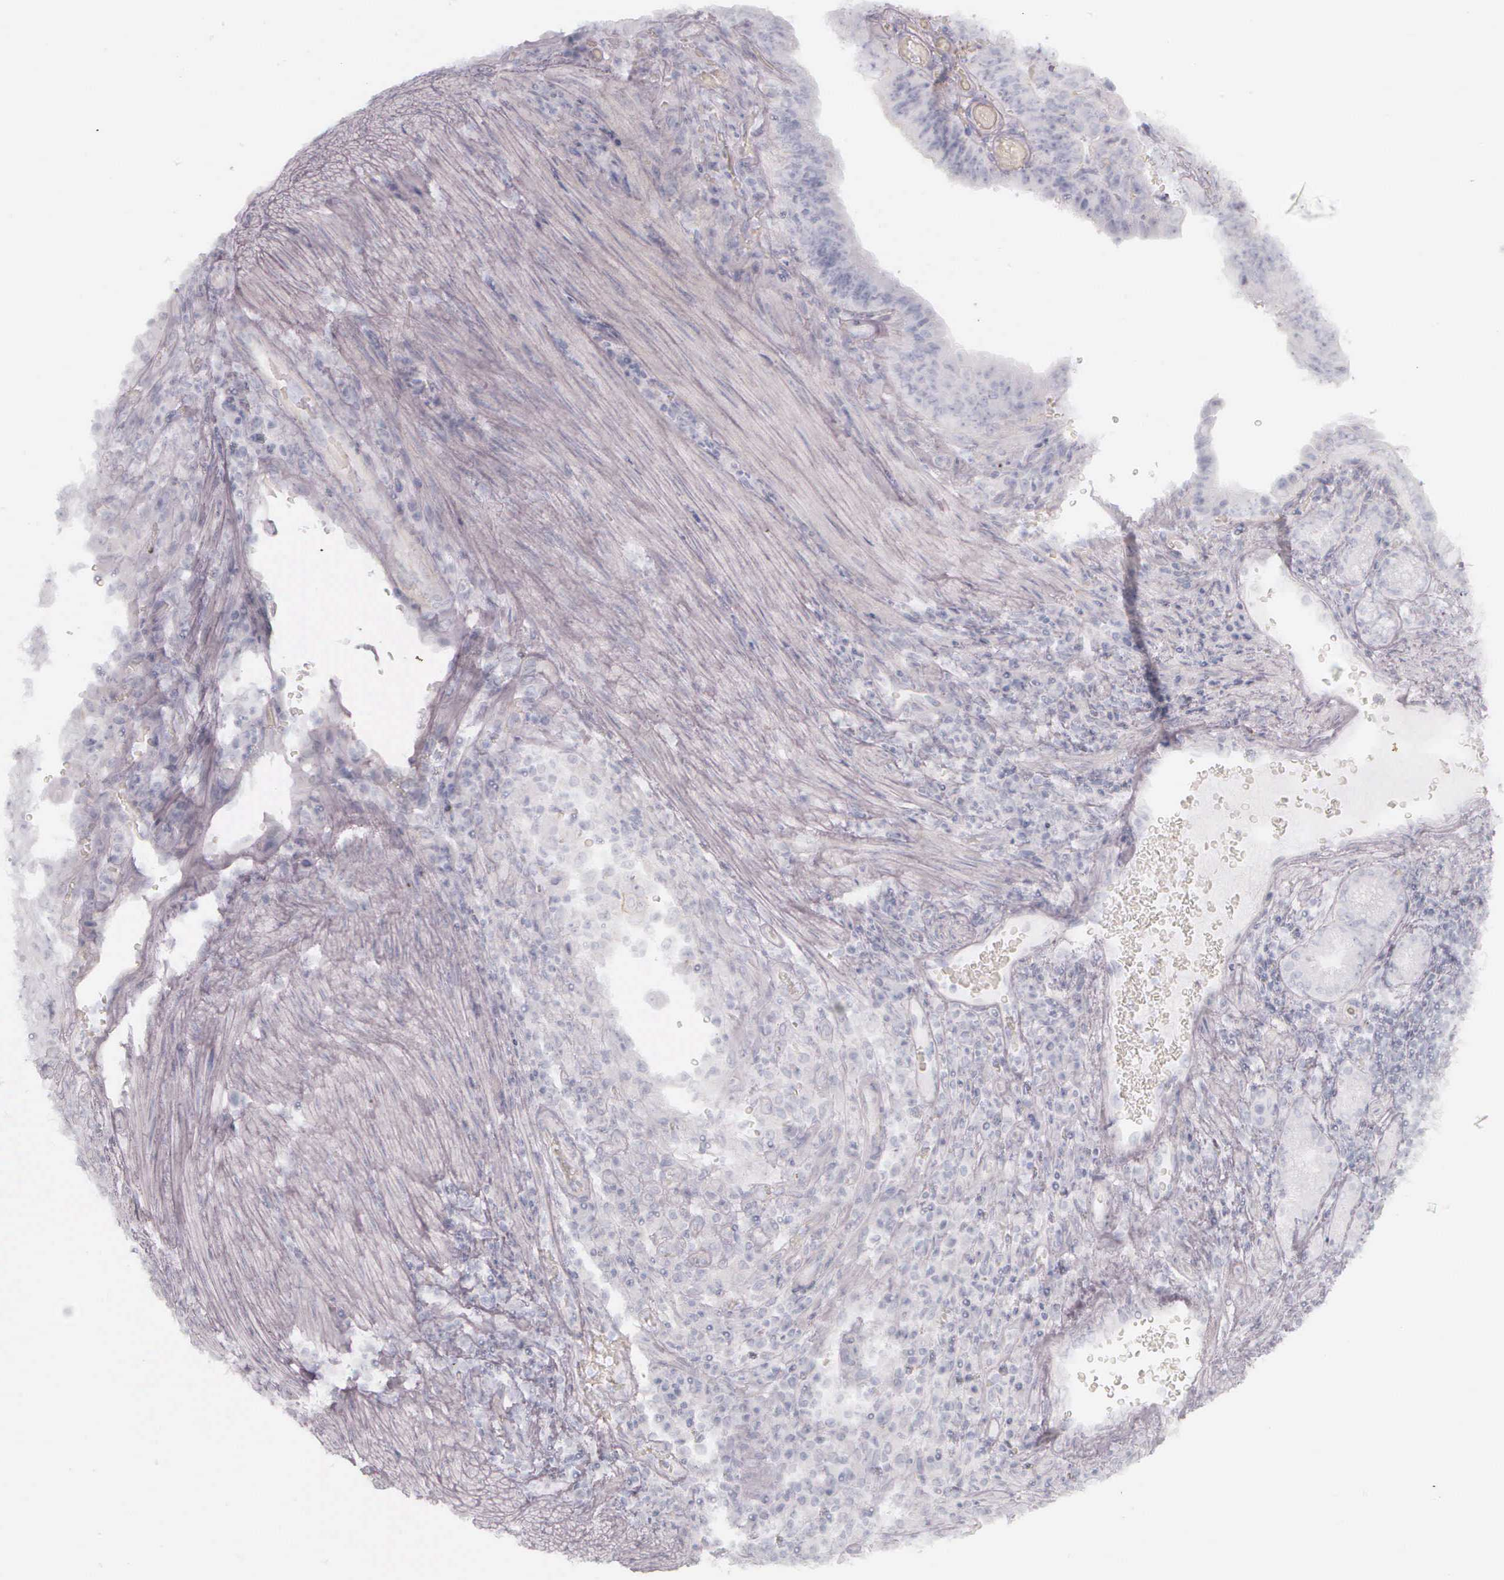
{"staining": {"intensity": "negative", "quantity": "none", "location": "none"}, "tissue": "stomach cancer", "cell_type": "Tumor cells", "image_type": "cancer", "snomed": [{"axis": "morphology", "description": "Adenocarcinoma, NOS"}, {"axis": "topography", "description": "Stomach, upper"}], "caption": "Stomach cancer (adenocarcinoma) was stained to show a protein in brown. There is no significant positivity in tumor cells. (DAB immunohistochemistry (IHC) visualized using brightfield microscopy, high magnification).", "gene": "KRT14", "patient": {"sex": "female", "age": 50}}